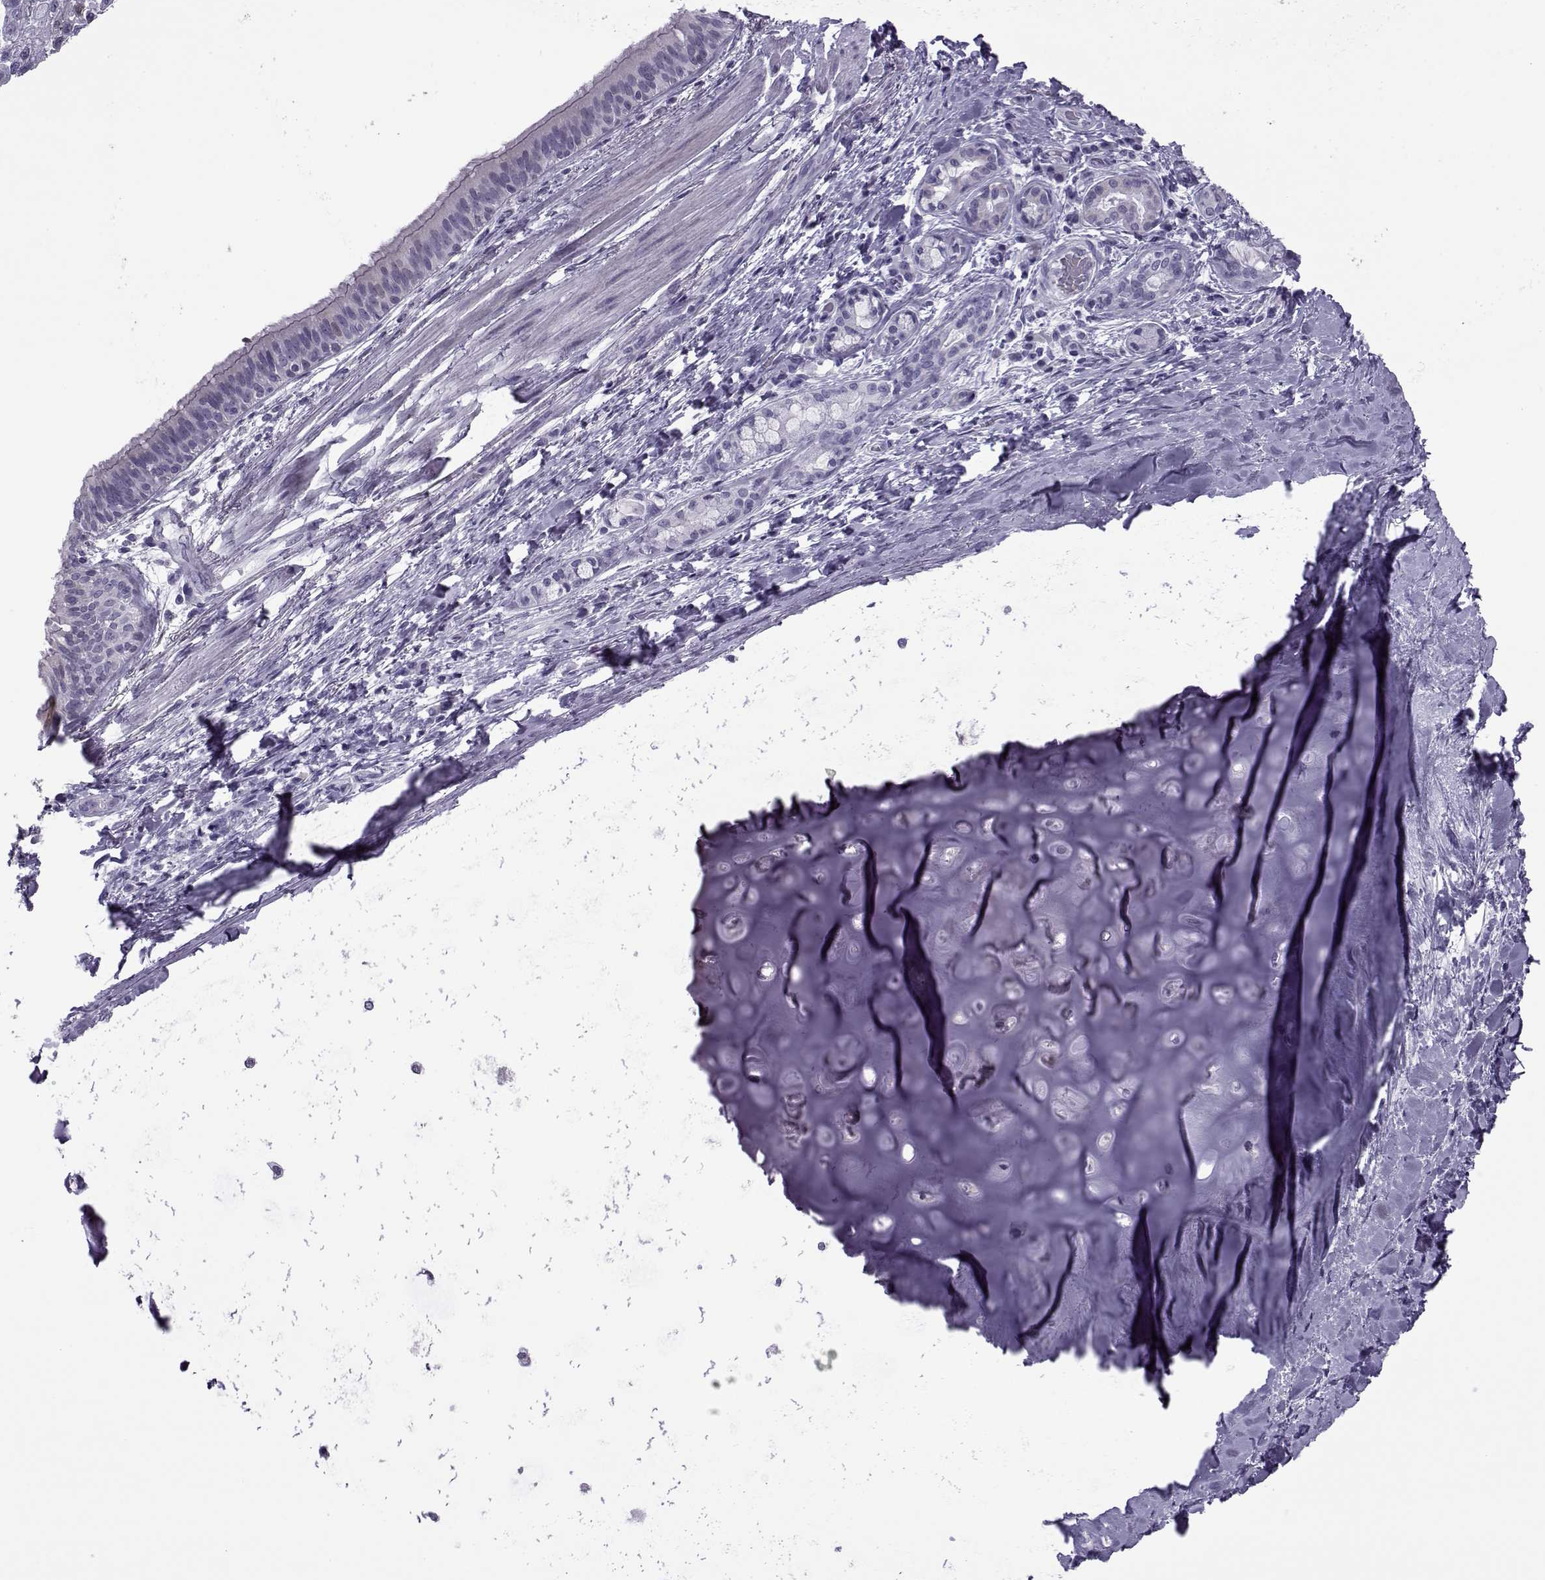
{"staining": {"intensity": "moderate", "quantity": "<25%", "location": "cytoplasmic/membranous"}, "tissue": "bronchus", "cell_type": "Respiratory epithelial cells", "image_type": "normal", "snomed": [{"axis": "morphology", "description": "Normal tissue, NOS"}, {"axis": "morphology", "description": "Squamous cell carcinoma, NOS"}, {"axis": "topography", "description": "Bronchus"}, {"axis": "topography", "description": "Lung"}], "caption": "Immunohistochemistry (IHC) micrograph of unremarkable bronchus: bronchus stained using IHC reveals low levels of moderate protein expression localized specifically in the cytoplasmic/membranous of respiratory epithelial cells, appearing as a cytoplasmic/membranous brown color.", "gene": "OIP5", "patient": {"sex": "male", "age": 69}}